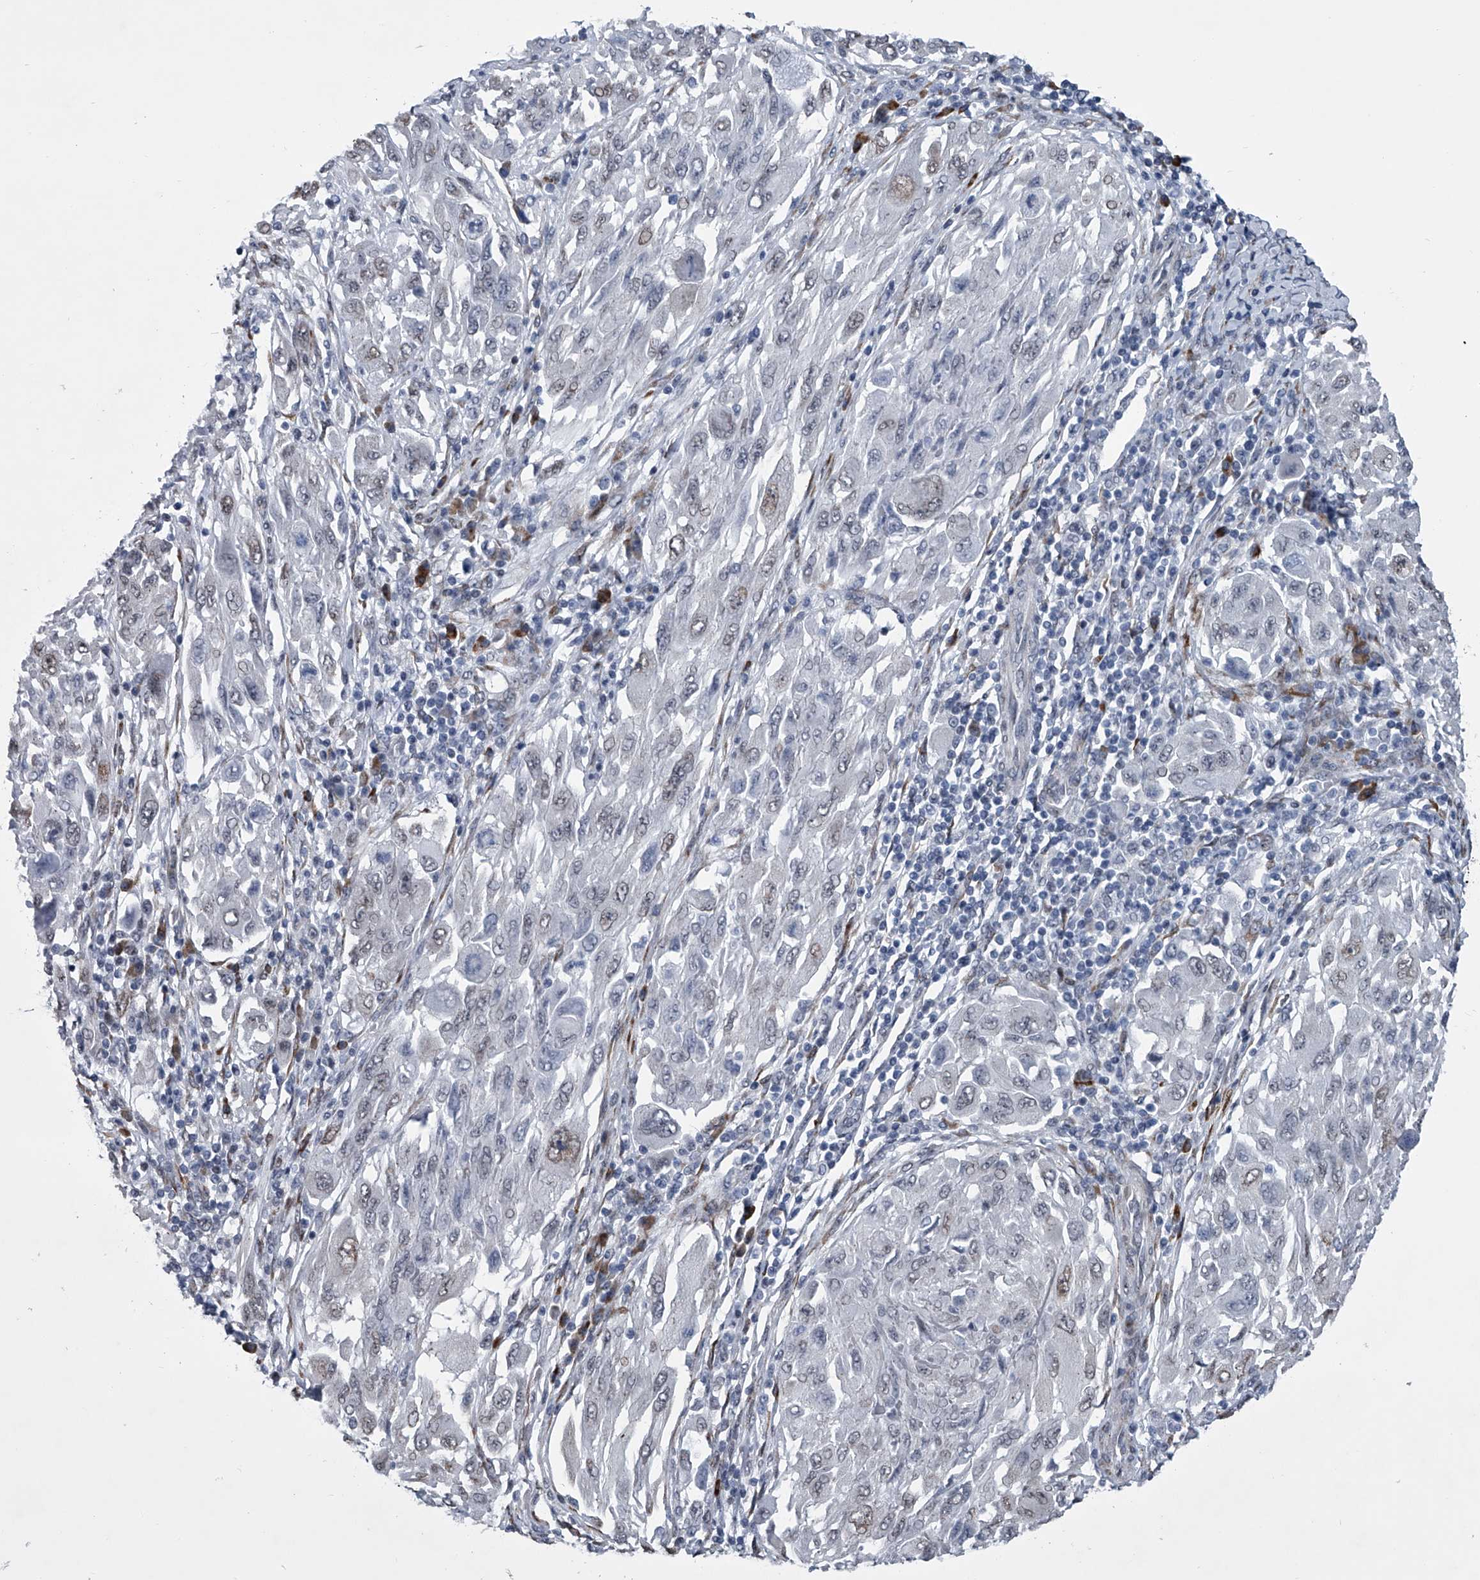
{"staining": {"intensity": "negative", "quantity": "none", "location": "none"}, "tissue": "melanoma", "cell_type": "Tumor cells", "image_type": "cancer", "snomed": [{"axis": "morphology", "description": "Malignant melanoma, NOS"}, {"axis": "topography", "description": "Skin"}], "caption": "A micrograph of human malignant melanoma is negative for staining in tumor cells. The staining is performed using DAB brown chromogen with nuclei counter-stained in using hematoxylin.", "gene": "PPP2R5D", "patient": {"sex": "female", "age": 91}}